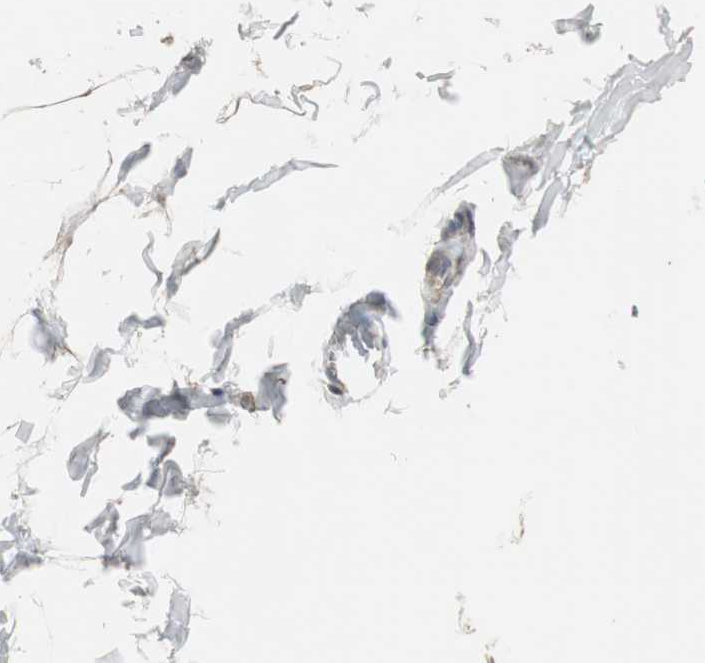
{"staining": {"intensity": "weak", "quantity": ">75%", "location": "cytoplasmic/membranous"}, "tissue": "adipose tissue", "cell_type": "Adipocytes", "image_type": "normal", "snomed": [{"axis": "morphology", "description": "Normal tissue, NOS"}, {"axis": "topography", "description": "Soft tissue"}], "caption": "Protein staining demonstrates weak cytoplasmic/membranous positivity in approximately >75% of adipocytes in normal adipose tissue. The staining was performed using DAB (3,3'-diaminobenzidine) to visualize the protein expression in brown, while the nuclei were stained in blue with hematoxylin (Magnification: 20x).", "gene": "HPRT1", "patient": {"sex": "male", "age": 26}}